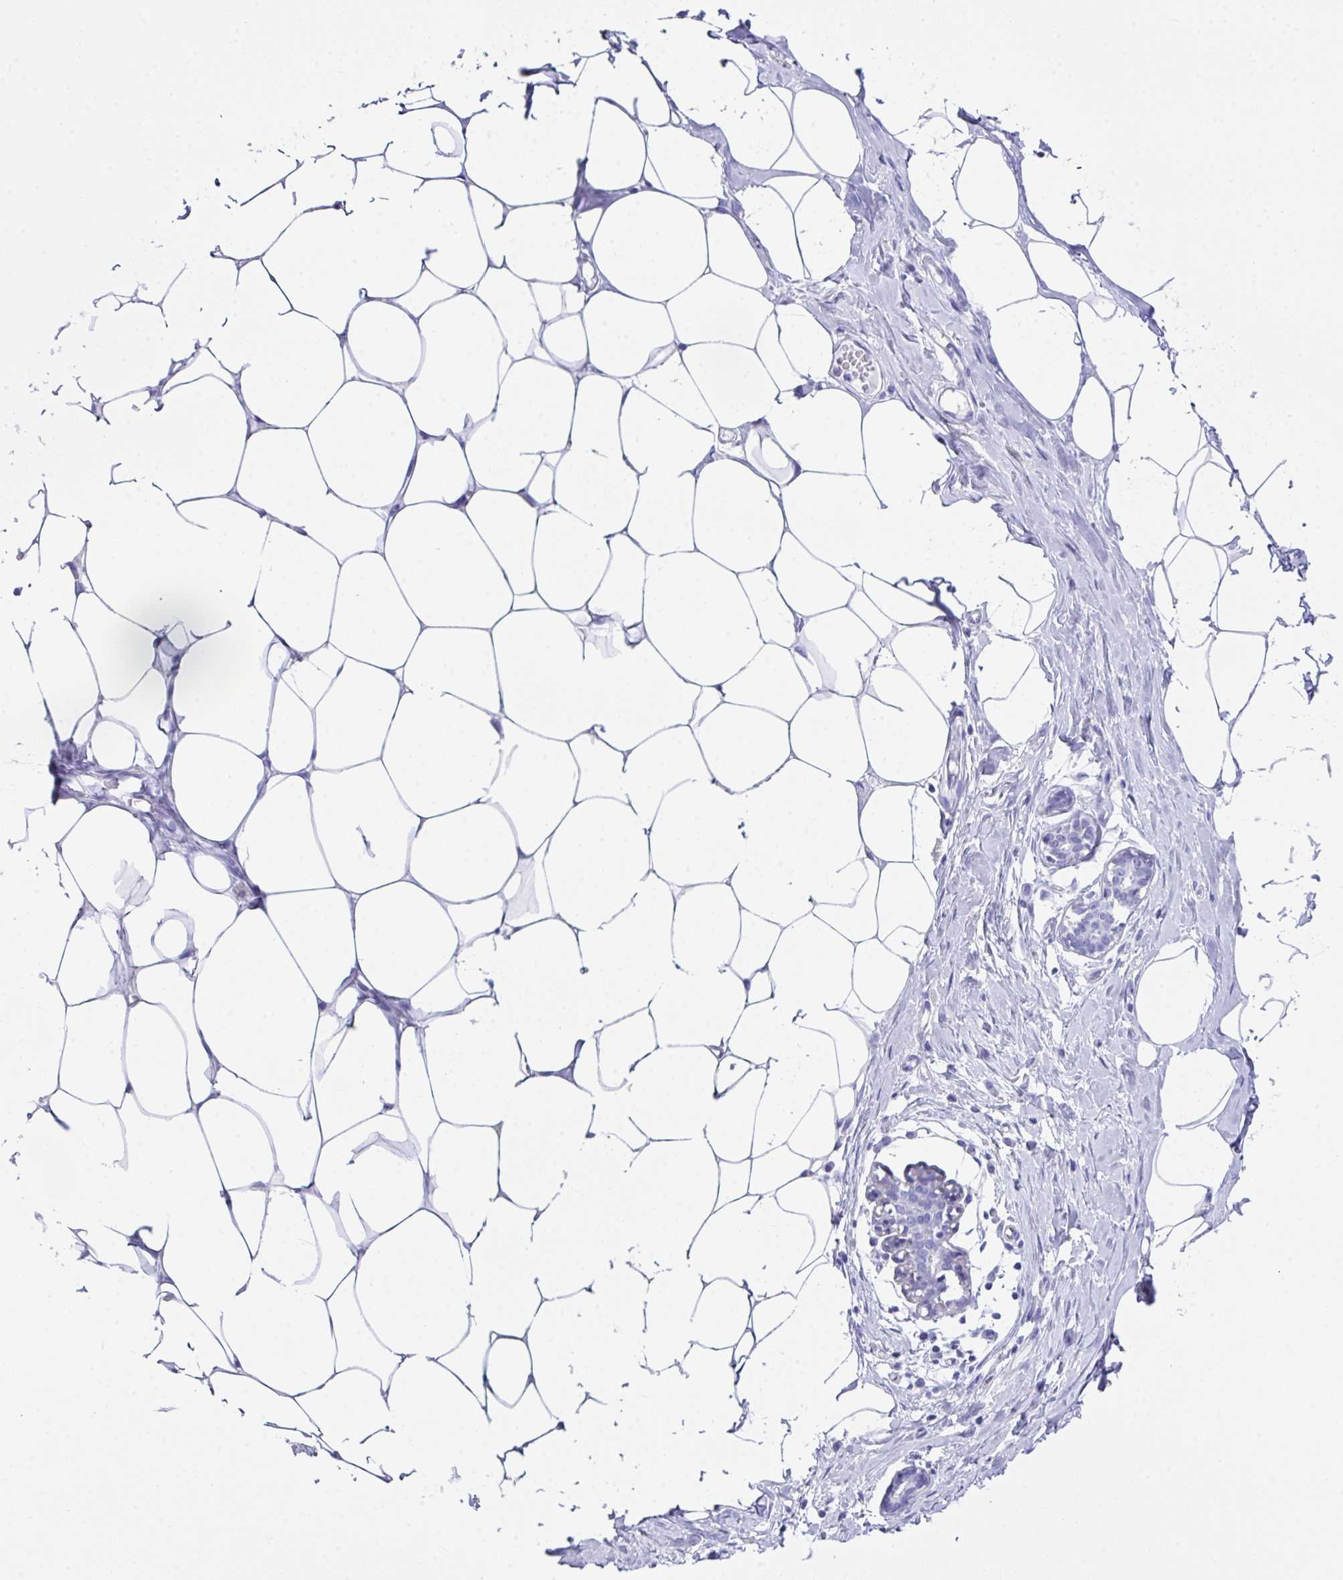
{"staining": {"intensity": "negative", "quantity": "none", "location": "none"}, "tissue": "breast", "cell_type": "Adipocytes", "image_type": "normal", "snomed": [{"axis": "morphology", "description": "Normal tissue, NOS"}, {"axis": "topography", "description": "Breast"}], "caption": "The image shows no significant staining in adipocytes of breast.", "gene": "LGALS4", "patient": {"sex": "female", "age": 27}}